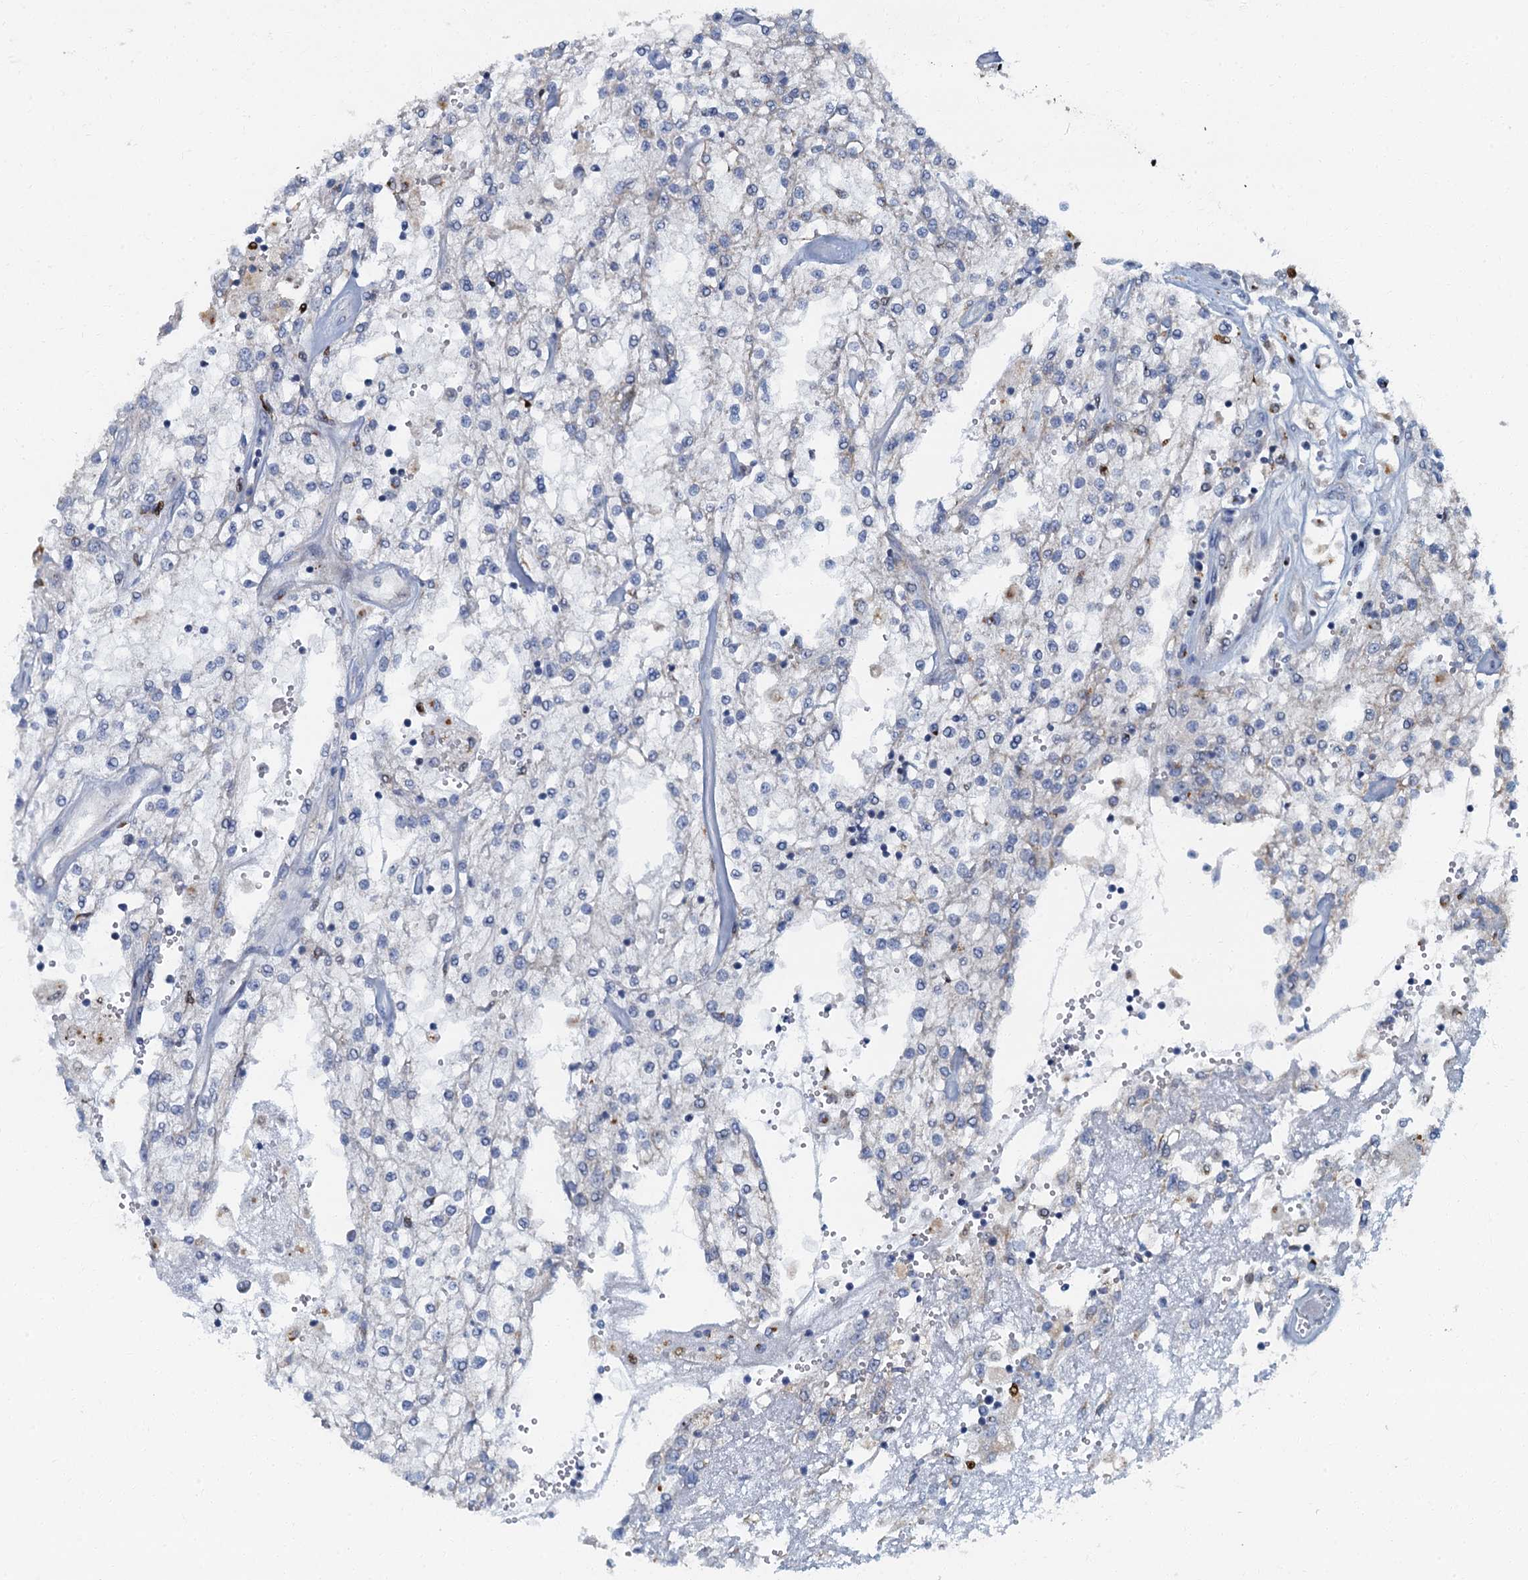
{"staining": {"intensity": "negative", "quantity": "none", "location": "none"}, "tissue": "renal cancer", "cell_type": "Tumor cells", "image_type": "cancer", "snomed": [{"axis": "morphology", "description": "Adenocarcinoma, NOS"}, {"axis": "topography", "description": "Kidney"}], "caption": "This is a micrograph of IHC staining of adenocarcinoma (renal), which shows no positivity in tumor cells.", "gene": "LYPD3", "patient": {"sex": "female", "age": 52}}